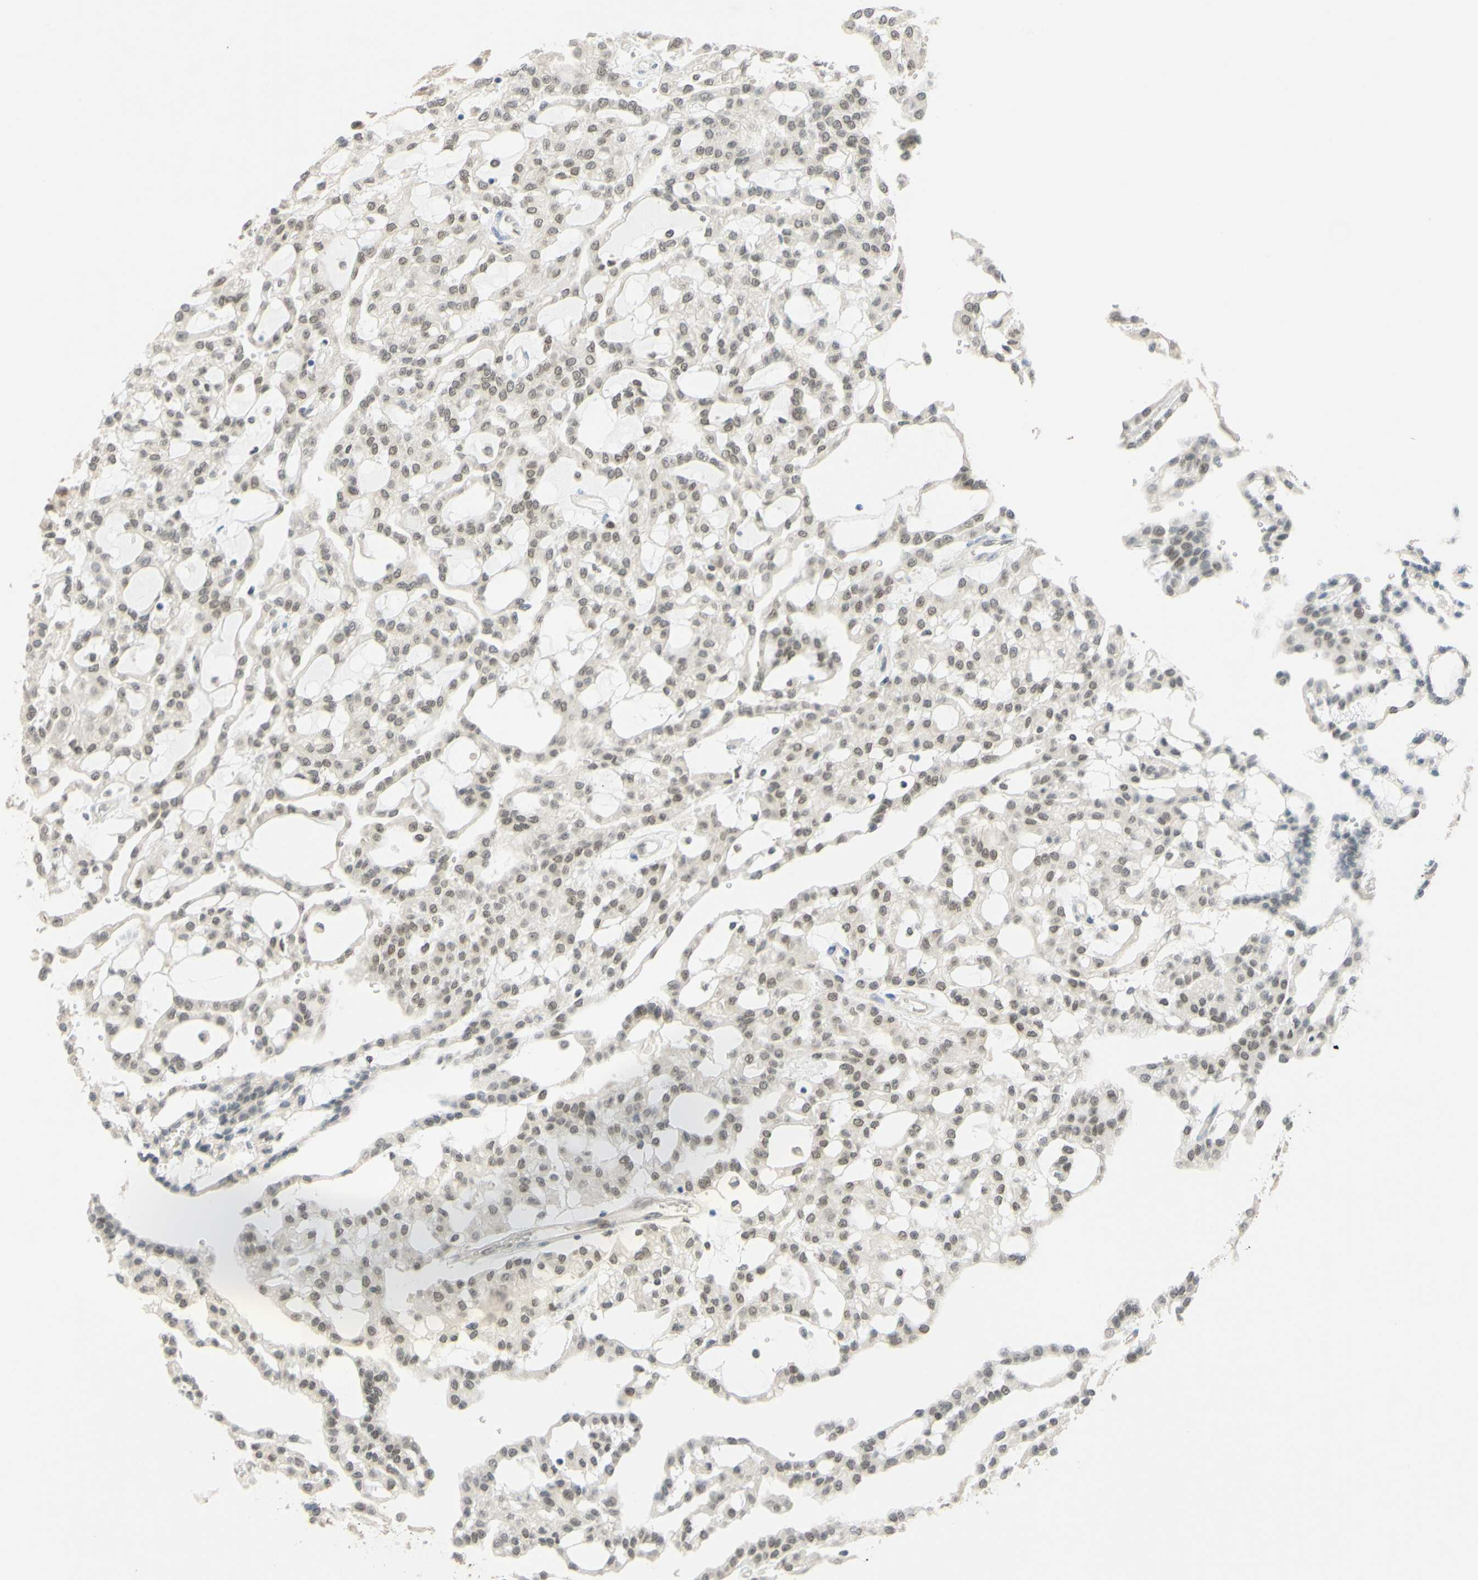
{"staining": {"intensity": "weak", "quantity": "<25%", "location": "nuclear"}, "tissue": "renal cancer", "cell_type": "Tumor cells", "image_type": "cancer", "snomed": [{"axis": "morphology", "description": "Adenocarcinoma, NOS"}, {"axis": "topography", "description": "Kidney"}], "caption": "Protein analysis of renal cancer exhibits no significant expression in tumor cells. Brightfield microscopy of IHC stained with DAB (3,3'-diaminobenzidine) (brown) and hematoxylin (blue), captured at high magnification.", "gene": "POLB", "patient": {"sex": "male", "age": 63}}